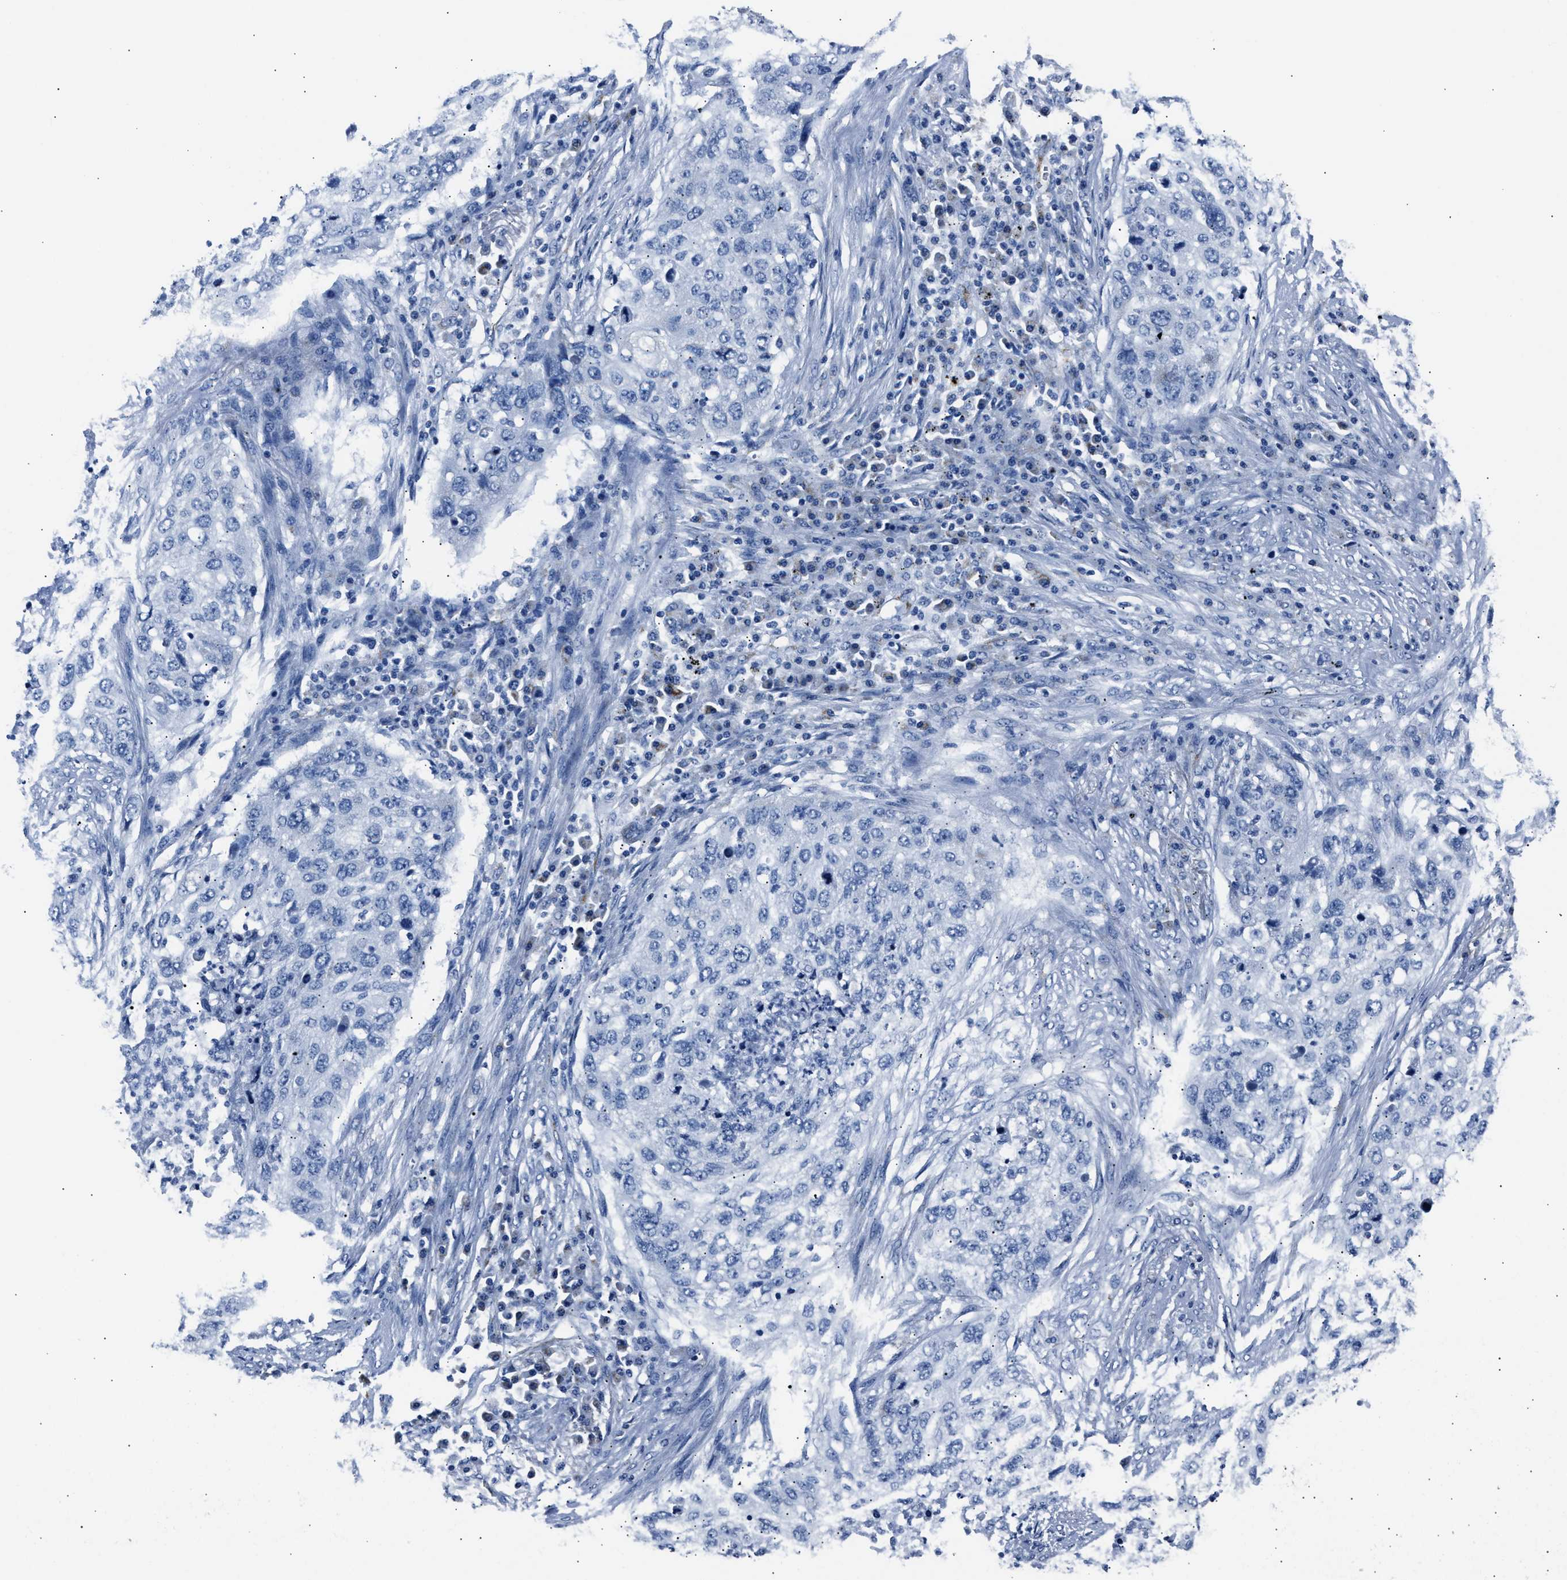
{"staining": {"intensity": "negative", "quantity": "none", "location": "none"}, "tissue": "lung cancer", "cell_type": "Tumor cells", "image_type": "cancer", "snomed": [{"axis": "morphology", "description": "Squamous cell carcinoma, NOS"}, {"axis": "topography", "description": "Lung"}], "caption": "Human lung cancer stained for a protein using immunohistochemistry displays no staining in tumor cells.", "gene": "AMACR", "patient": {"sex": "female", "age": 63}}